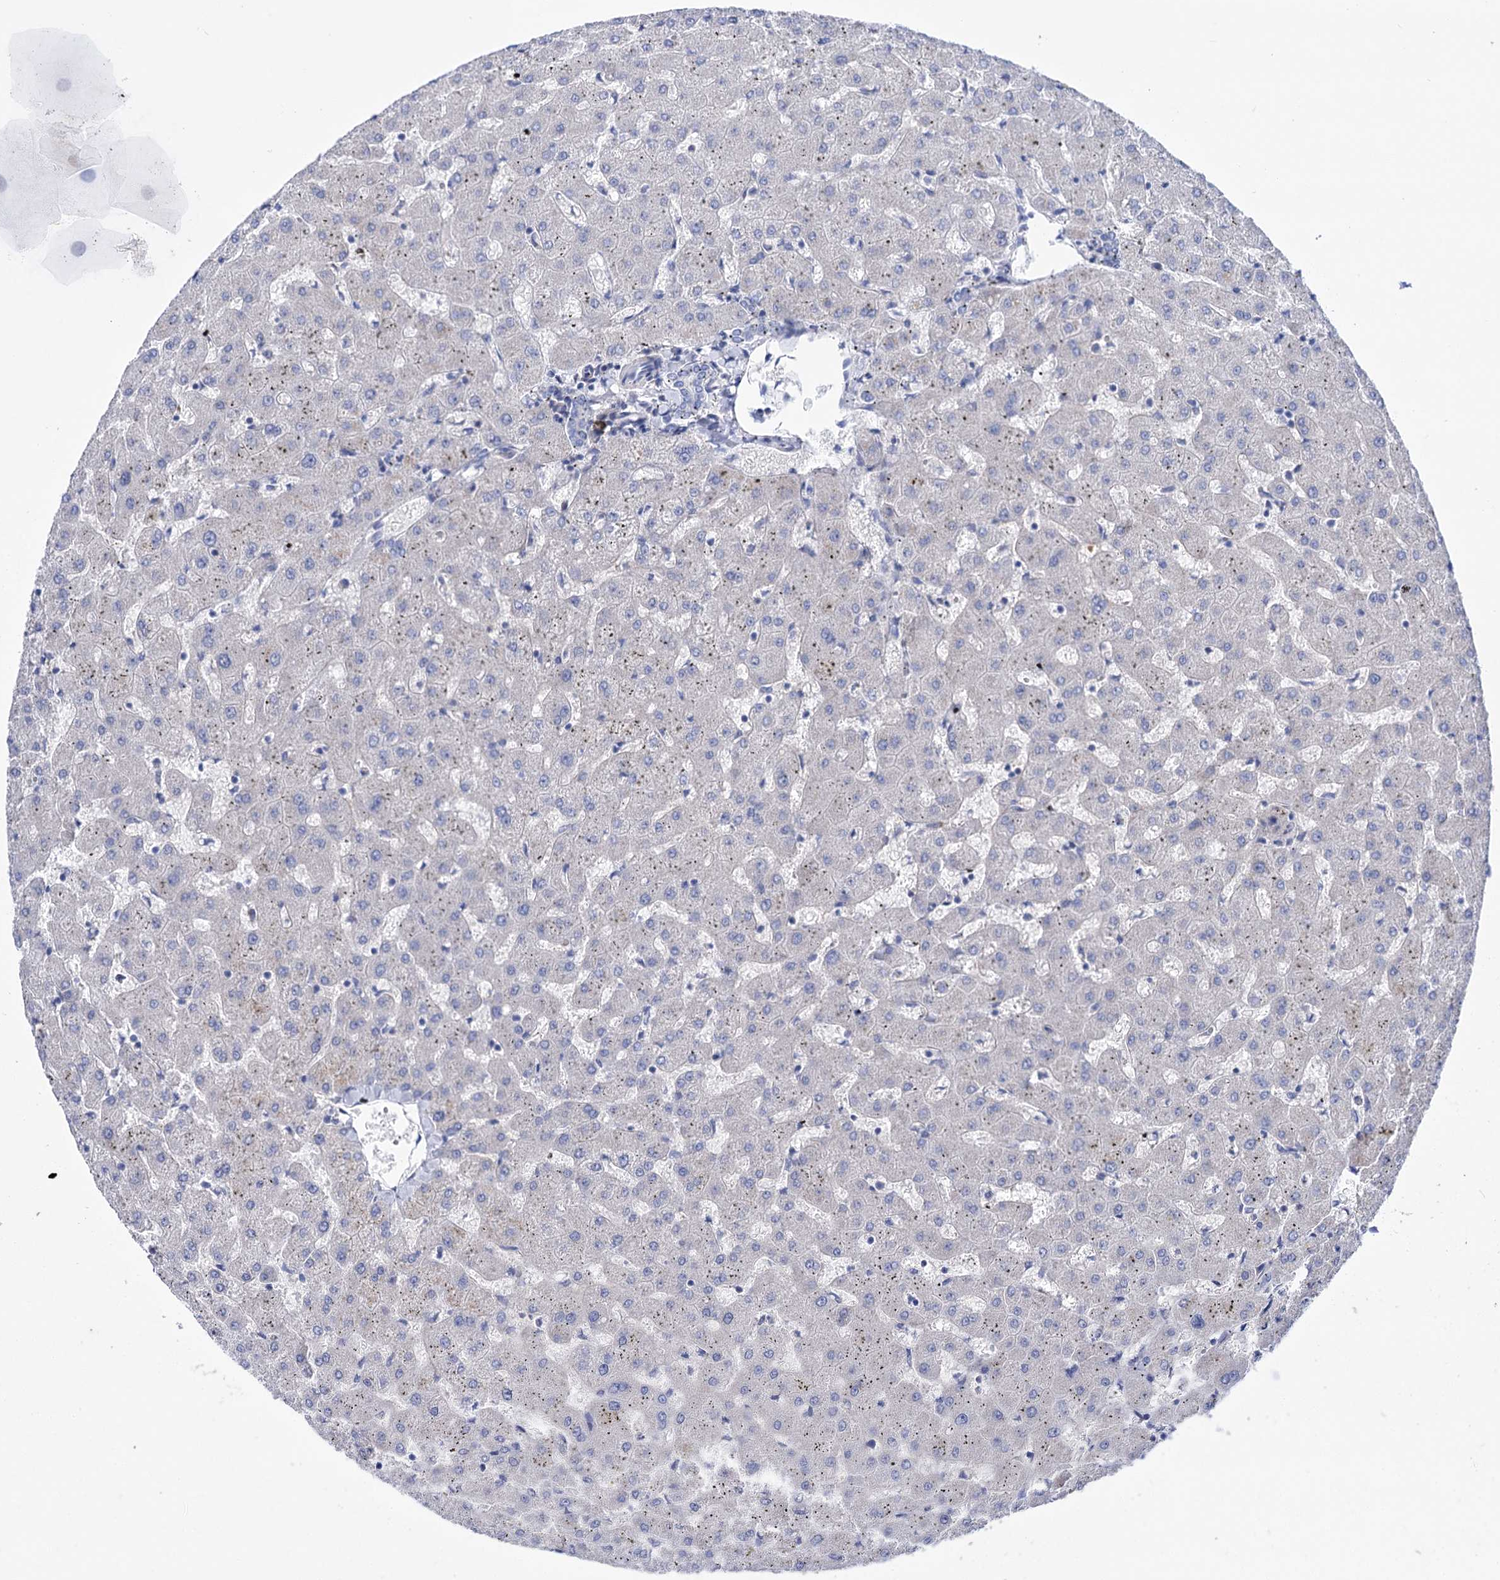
{"staining": {"intensity": "negative", "quantity": "none", "location": "none"}, "tissue": "liver", "cell_type": "Cholangiocytes", "image_type": "normal", "snomed": [{"axis": "morphology", "description": "Normal tissue, NOS"}, {"axis": "topography", "description": "Liver"}], "caption": "IHC of benign liver shows no positivity in cholangiocytes. (DAB (3,3'-diaminobenzidine) immunohistochemistry (IHC) with hematoxylin counter stain).", "gene": "YARS2", "patient": {"sex": "female", "age": 63}}